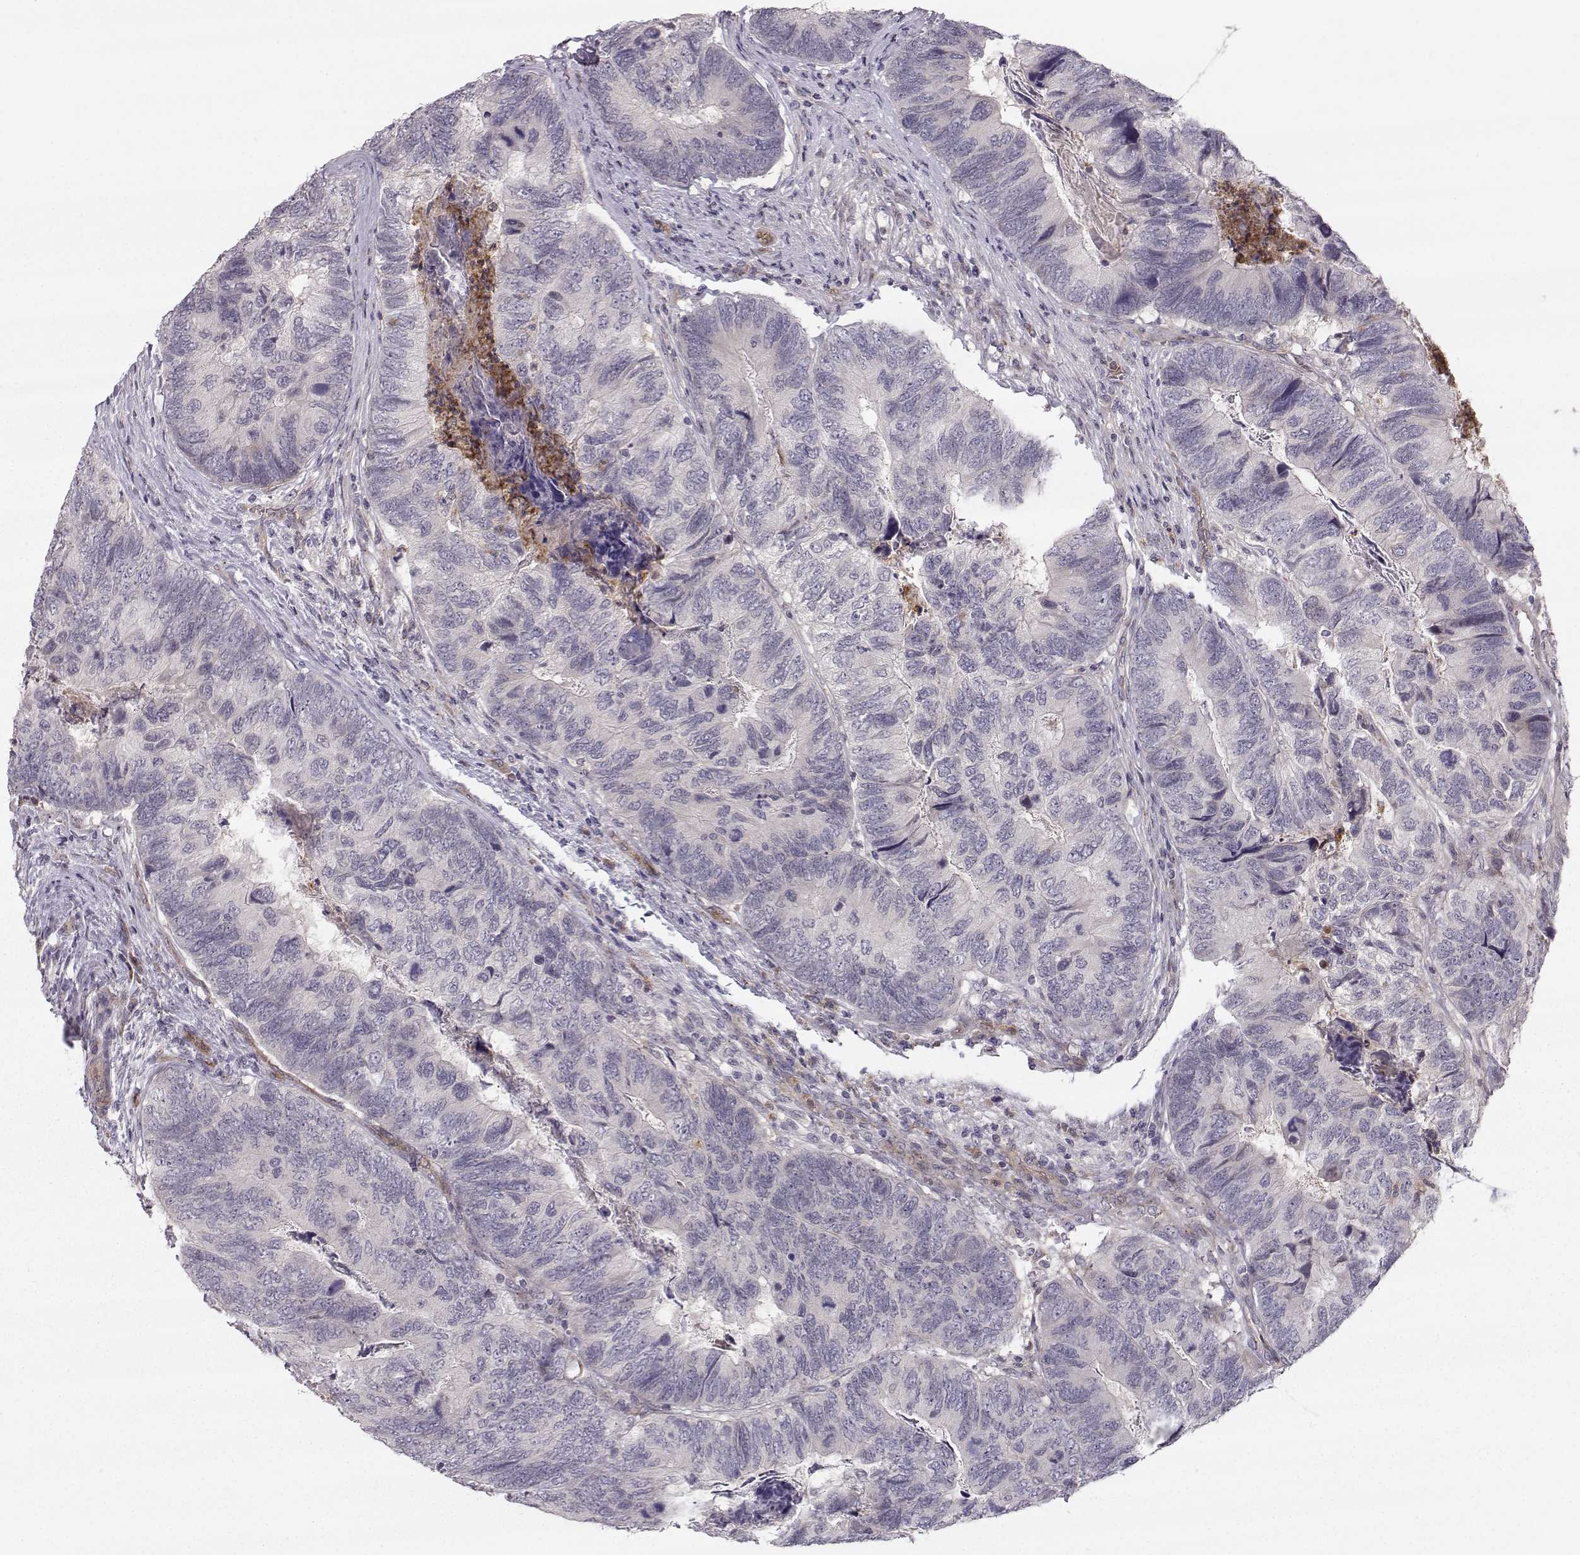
{"staining": {"intensity": "negative", "quantity": "none", "location": "none"}, "tissue": "colorectal cancer", "cell_type": "Tumor cells", "image_type": "cancer", "snomed": [{"axis": "morphology", "description": "Adenocarcinoma, NOS"}, {"axis": "topography", "description": "Colon"}], "caption": "Immunohistochemical staining of colorectal cancer (adenocarcinoma) demonstrates no significant expression in tumor cells.", "gene": "OPRD1", "patient": {"sex": "female", "age": 67}}